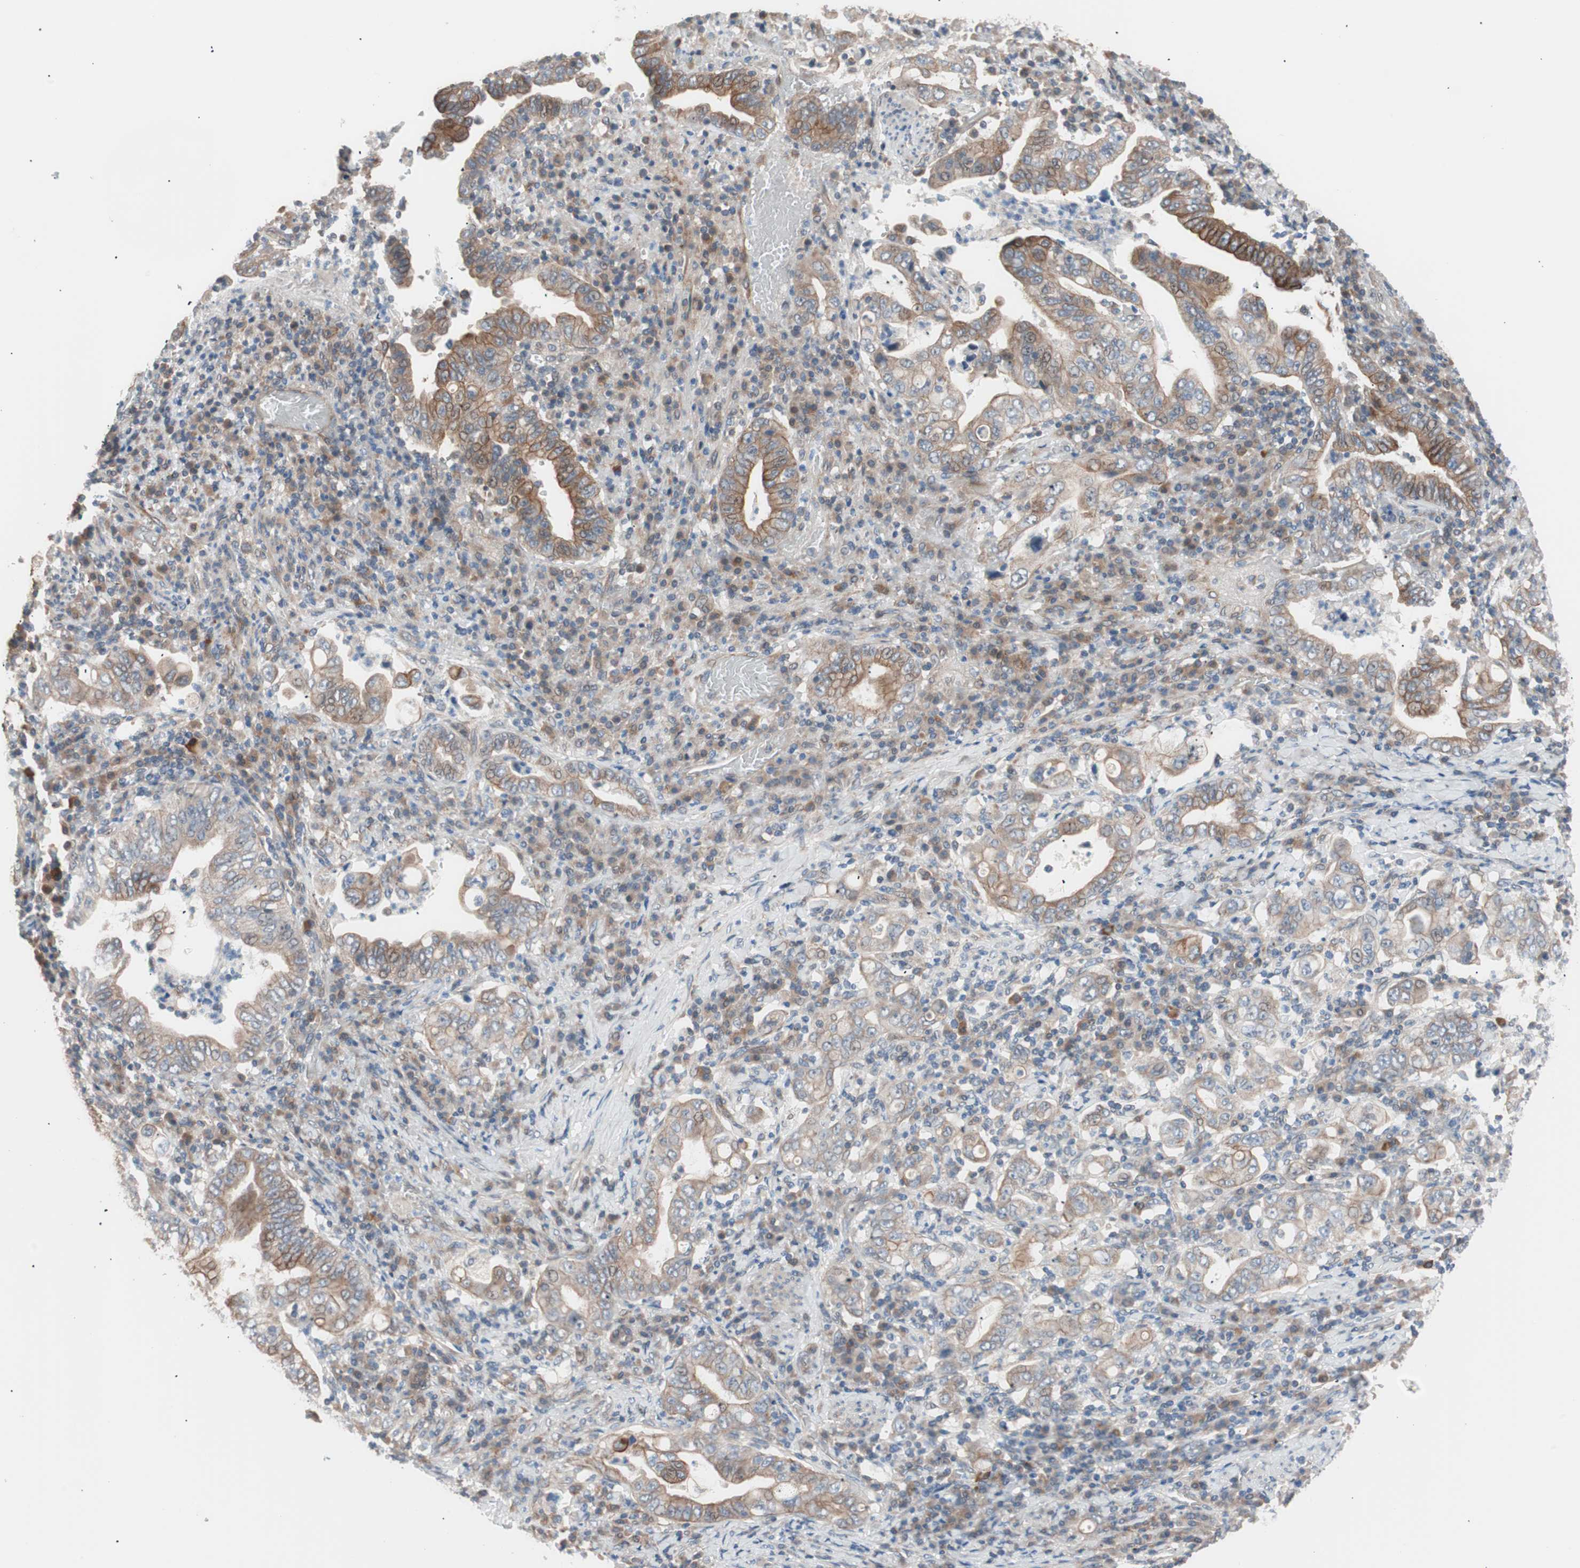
{"staining": {"intensity": "moderate", "quantity": "25%-75%", "location": "cytoplasmic/membranous"}, "tissue": "stomach cancer", "cell_type": "Tumor cells", "image_type": "cancer", "snomed": [{"axis": "morphology", "description": "Normal tissue, NOS"}, {"axis": "morphology", "description": "Adenocarcinoma, NOS"}, {"axis": "topography", "description": "Esophagus"}, {"axis": "topography", "description": "Stomach, upper"}, {"axis": "topography", "description": "Peripheral nerve tissue"}], "caption": "Stomach cancer (adenocarcinoma) stained with a brown dye exhibits moderate cytoplasmic/membranous positive expression in about 25%-75% of tumor cells.", "gene": "SMG1", "patient": {"sex": "male", "age": 62}}